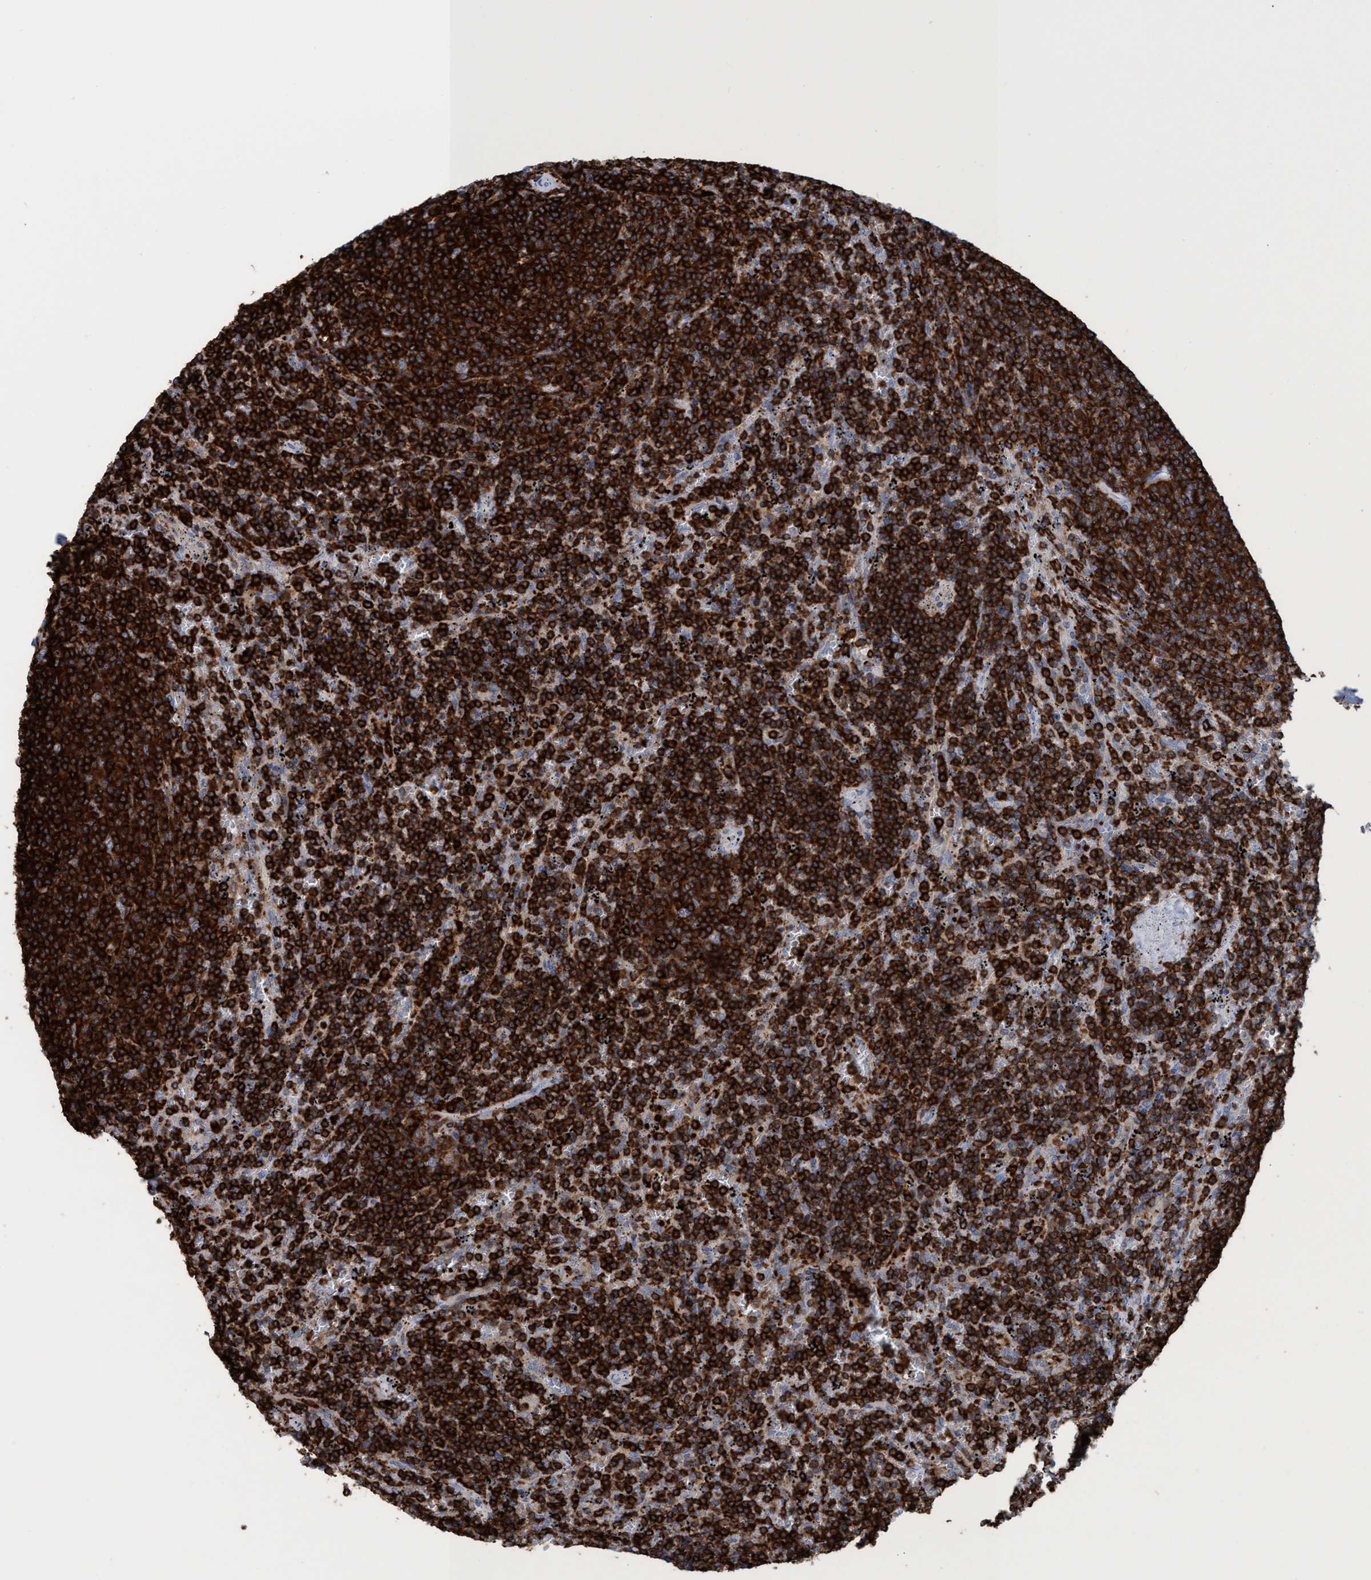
{"staining": {"intensity": "strong", "quantity": ">75%", "location": "cytoplasmic/membranous"}, "tissue": "lymphoma", "cell_type": "Tumor cells", "image_type": "cancer", "snomed": [{"axis": "morphology", "description": "Malignant lymphoma, non-Hodgkin's type, Low grade"}, {"axis": "topography", "description": "Spleen"}], "caption": "Lymphoma tissue demonstrates strong cytoplasmic/membranous expression in approximately >75% of tumor cells", "gene": "EZR", "patient": {"sex": "female", "age": 50}}